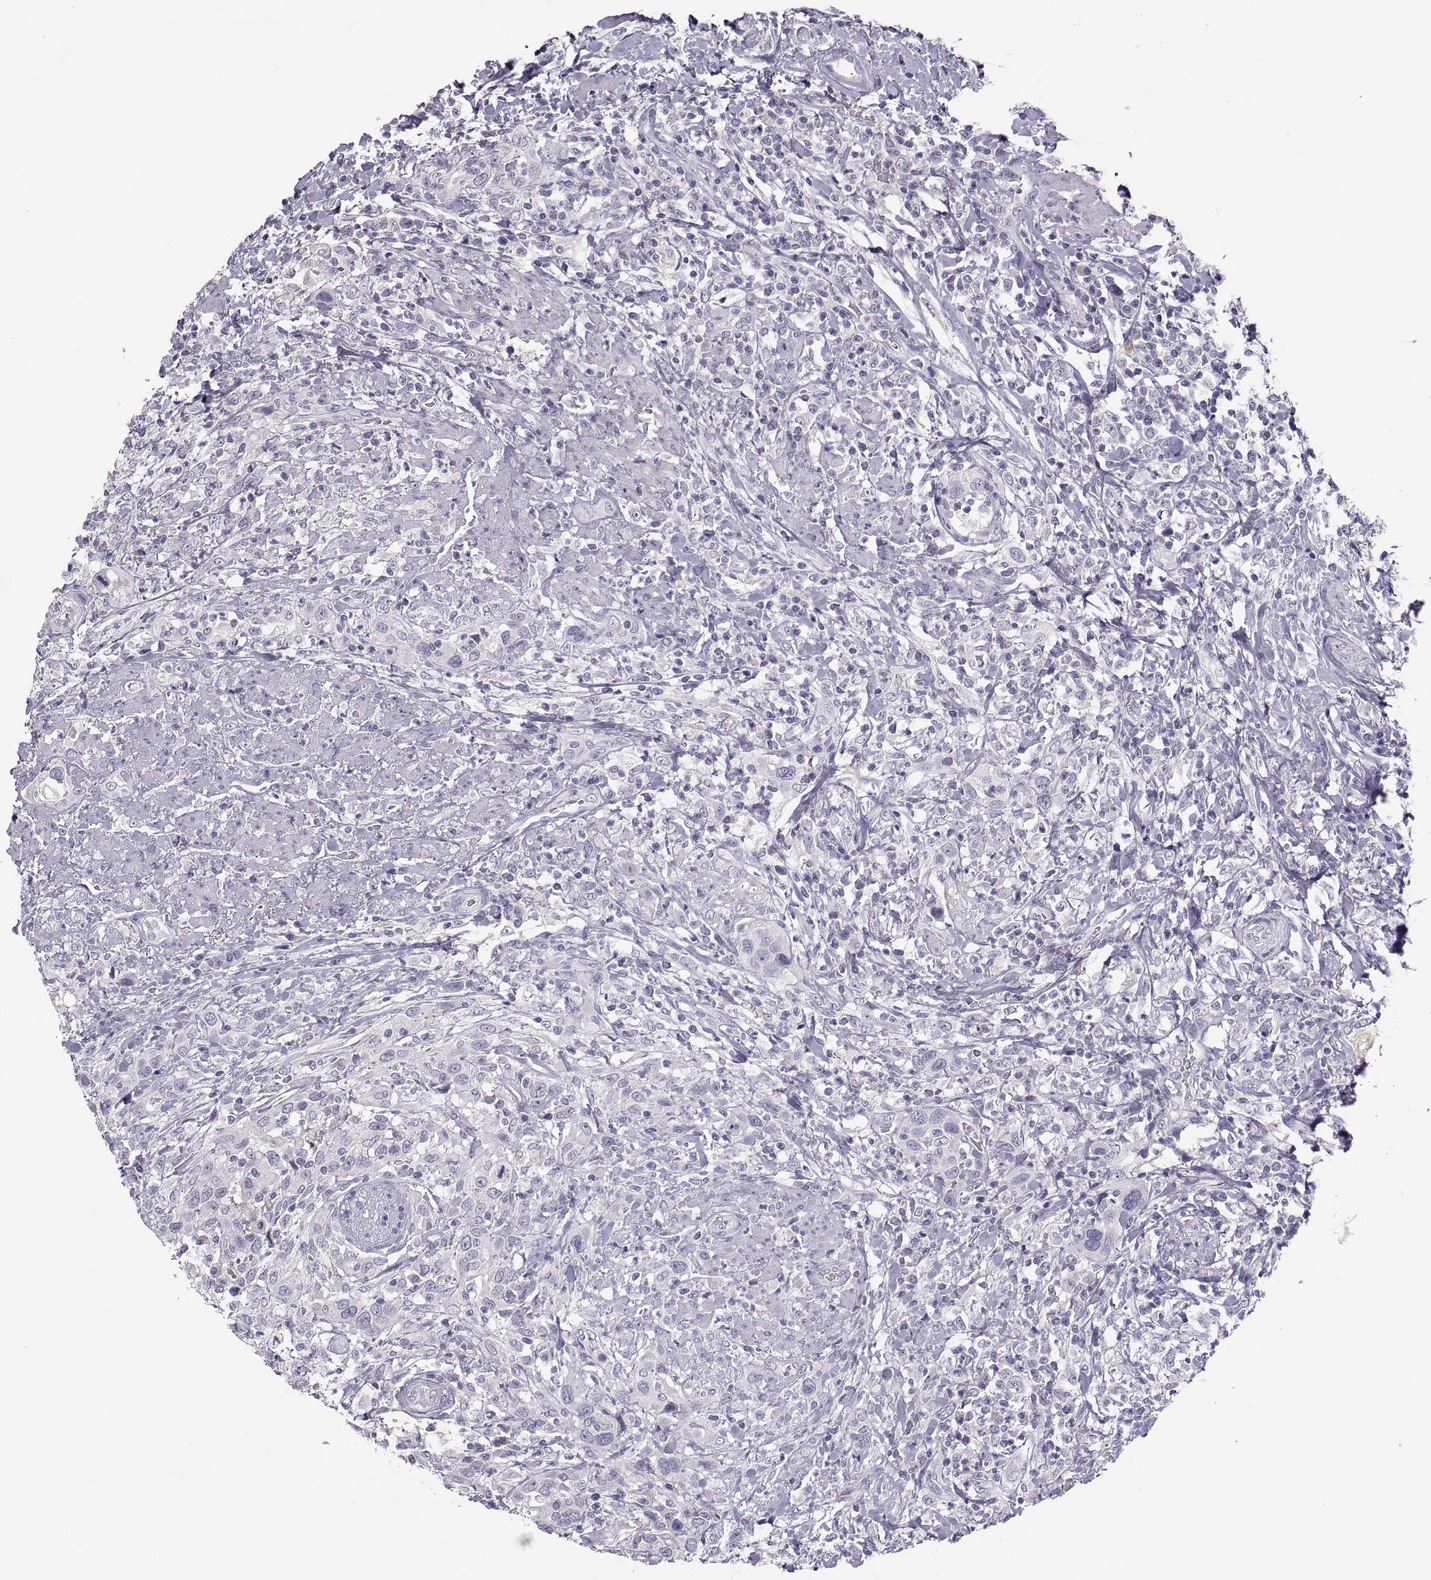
{"staining": {"intensity": "negative", "quantity": "none", "location": "none"}, "tissue": "urothelial cancer", "cell_type": "Tumor cells", "image_type": "cancer", "snomed": [{"axis": "morphology", "description": "Urothelial carcinoma, NOS"}, {"axis": "morphology", "description": "Urothelial carcinoma, High grade"}, {"axis": "topography", "description": "Urinary bladder"}], "caption": "Tumor cells show no significant staining in high-grade urothelial carcinoma. (DAB (3,3'-diaminobenzidine) immunohistochemistry with hematoxylin counter stain).", "gene": "TBX19", "patient": {"sex": "female", "age": 64}}